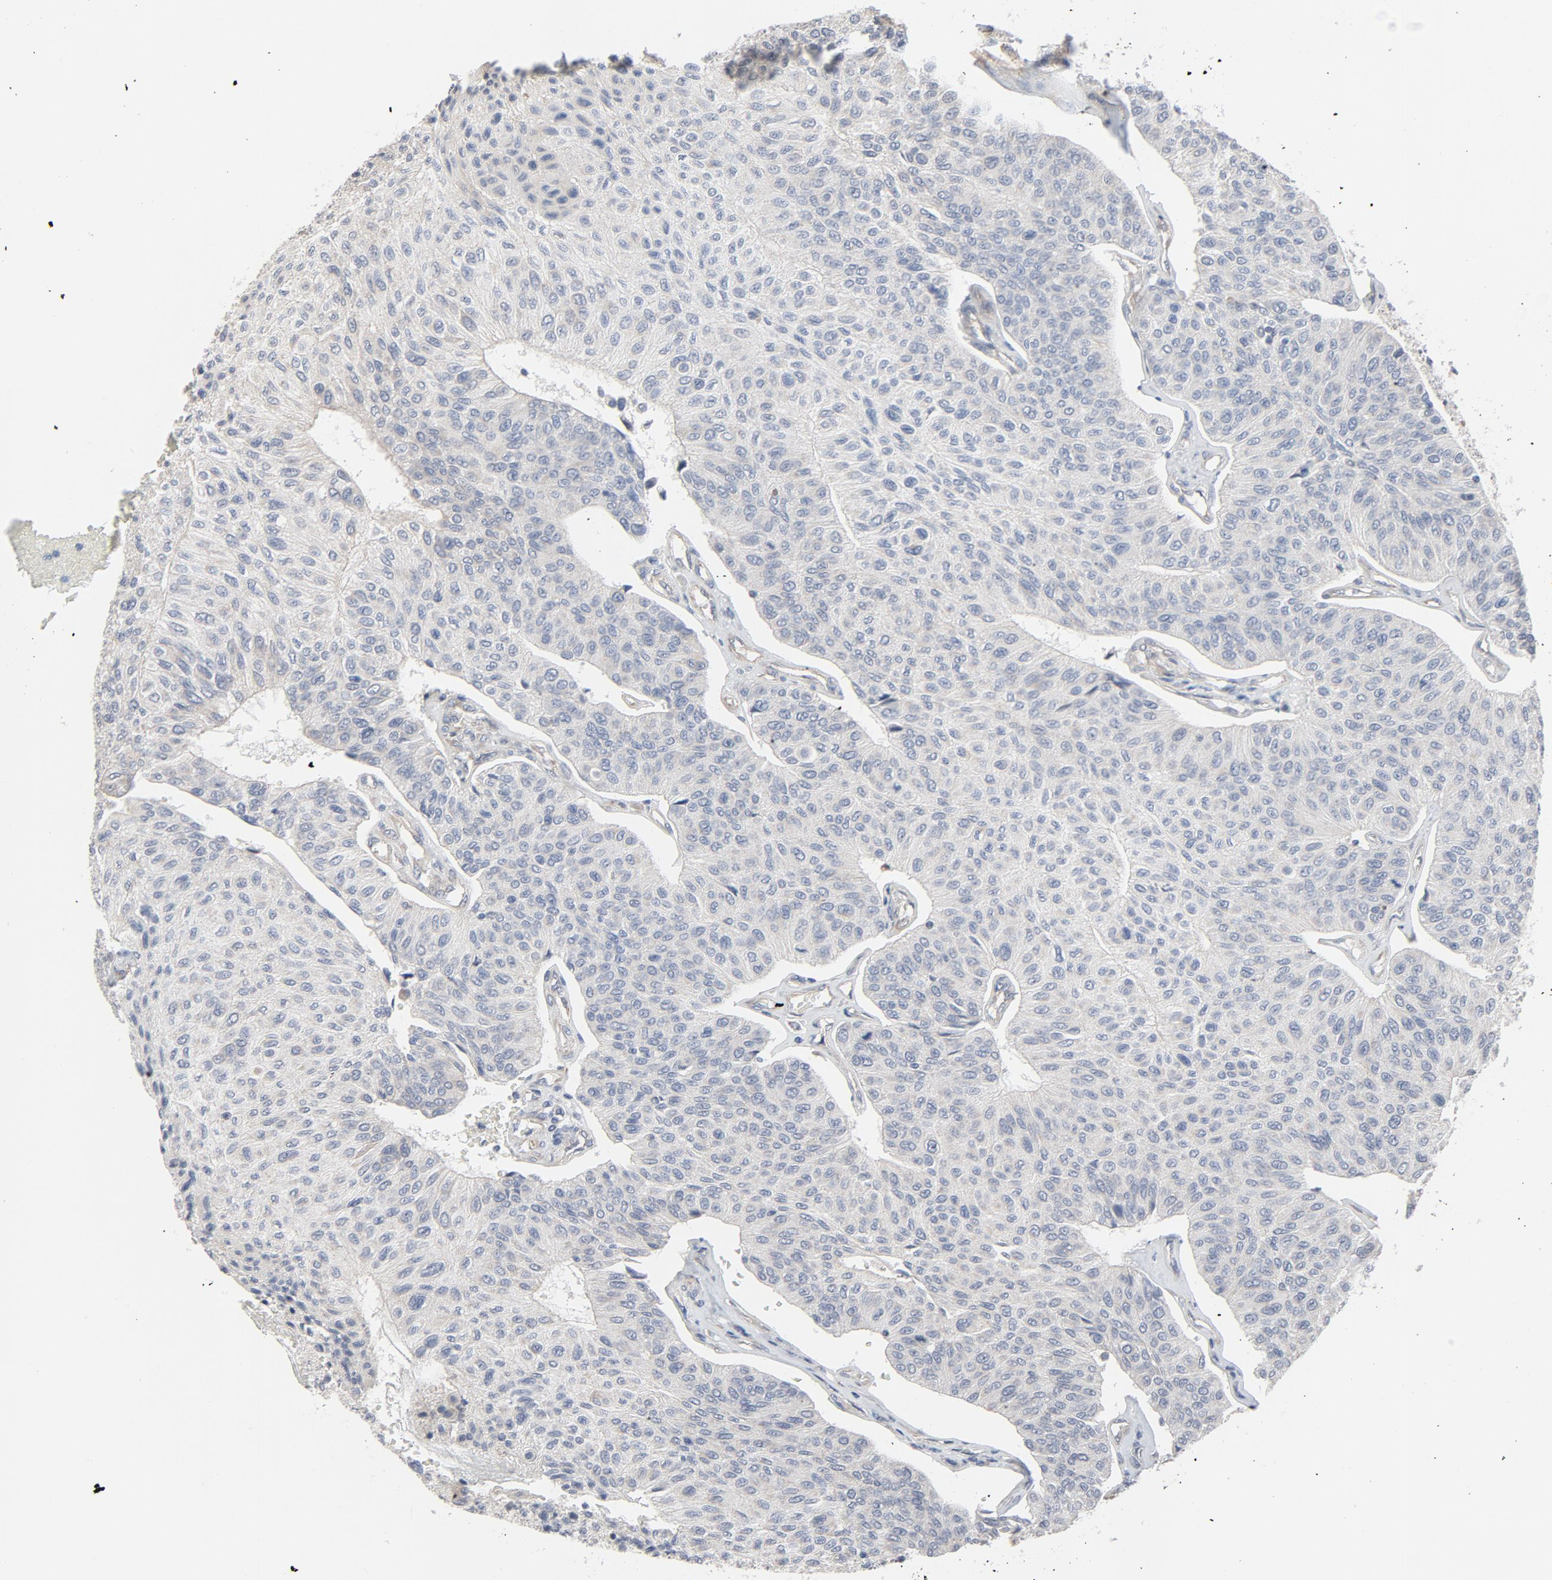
{"staining": {"intensity": "negative", "quantity": "none", "location": "none"}, "tissue": "urothelial cancer", "cell_type": "Tumor cells", "image_type": "cancer", "snomed": [{"axis": "morphology", "description": "Urothelial carcinoma, High grade"}, {"axis": "topography", "description": "Urinary bladder"}], "caption": "Urothelial carcinoma (high-grade) stained for a protein using immunohistochemistry displays no positivity tumor cells.", "gene": "TRIOBP", "patient": {"sex": "male", "age": 66}}